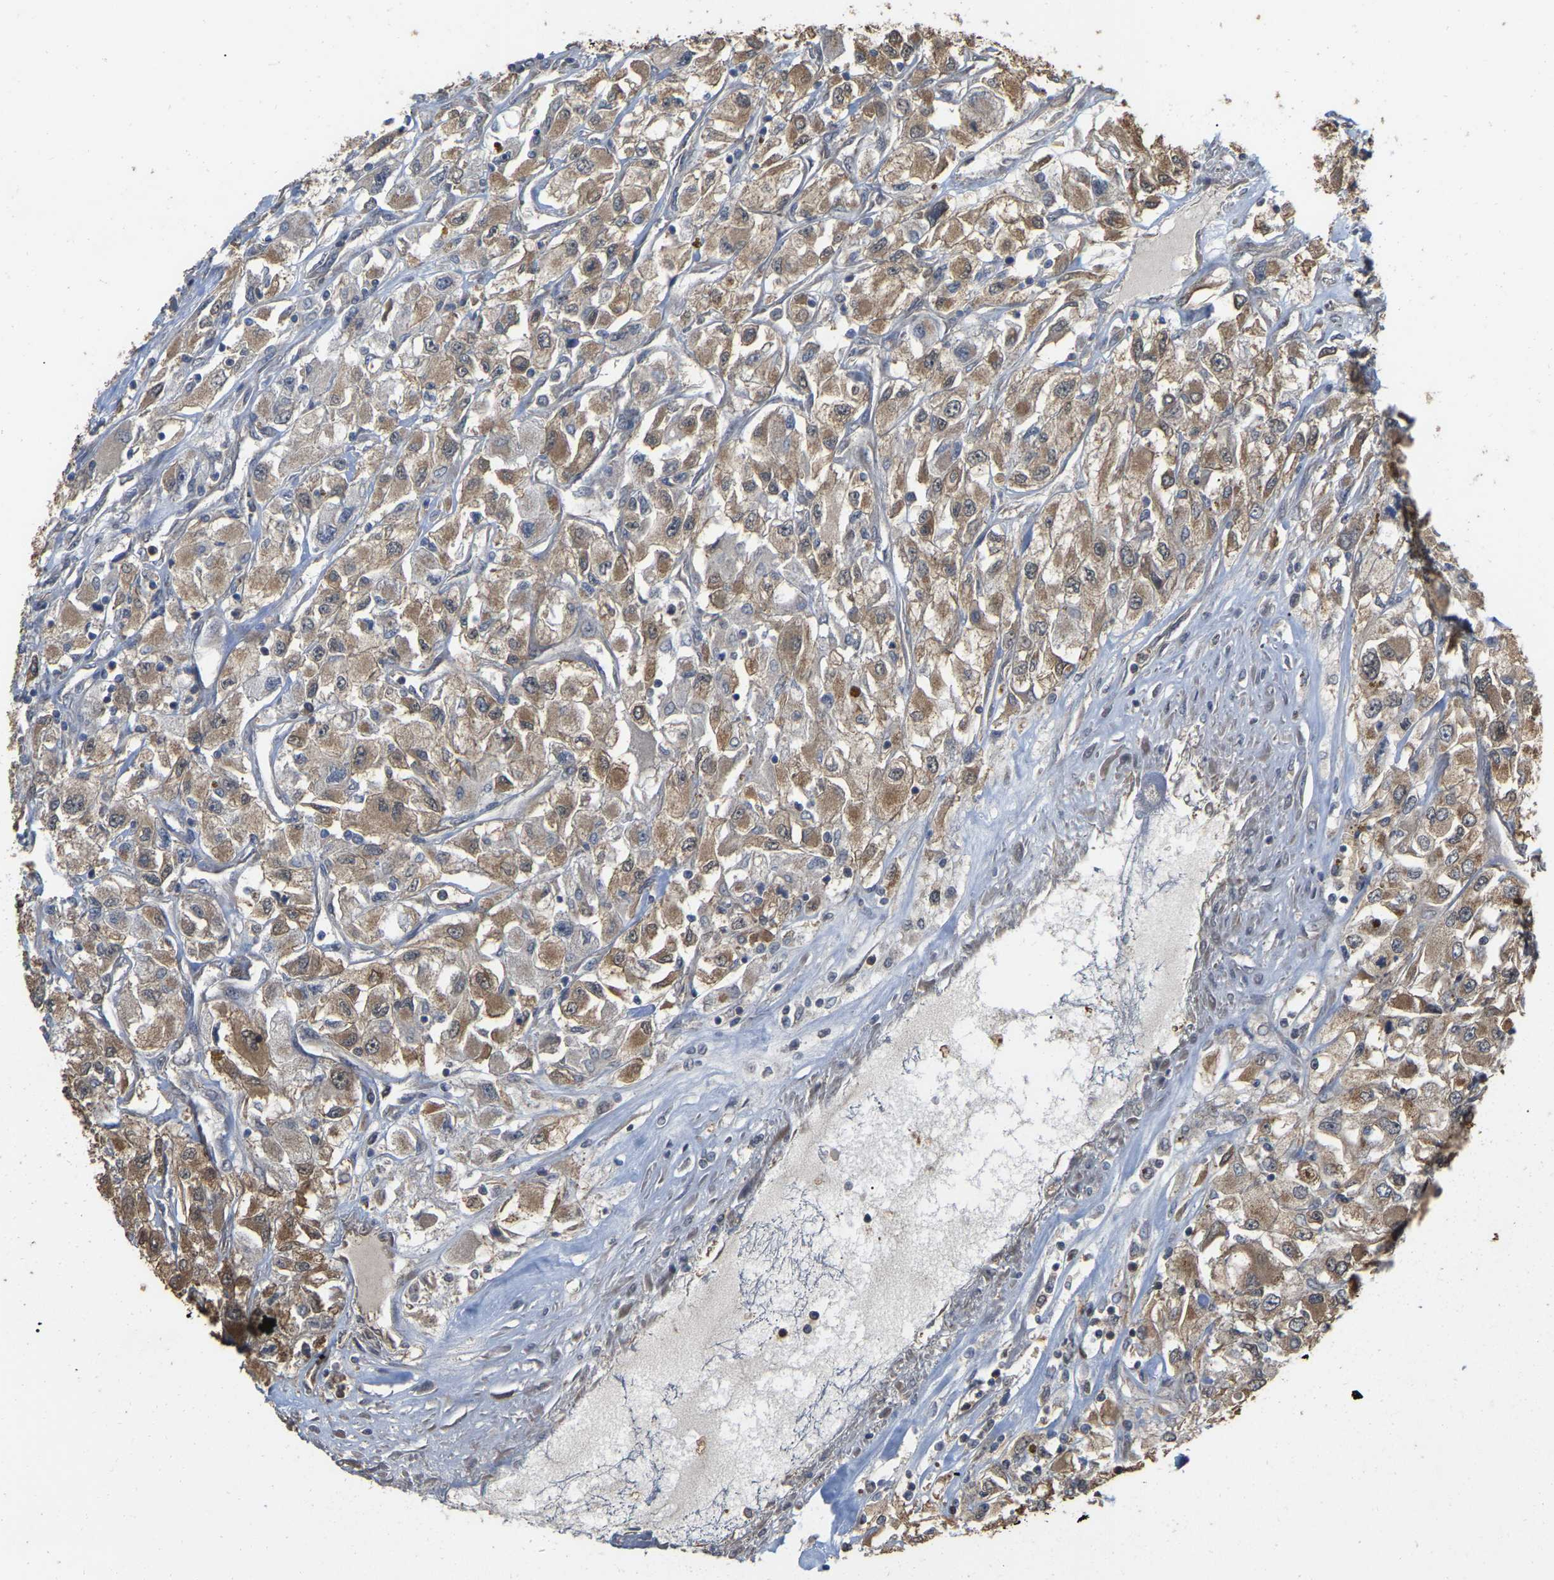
{"staining": {"intensity": "moderate", "quantity": ">75%", "location": "cytoplasmic/membranous"}, "tissue": "renal cancer", "cell_type": "Tumor cells", "image_type": "cancer", "snomed": [{"axis": "morphology", "description": "Adenocarcinoma, NOS"}, {"axis": "topography", "description": "Kidney"}], "caption": "Renal adenocarcinoma stained with a protein marker exhibits moderate staining in tumor cells.", "gene": "FAM219A", "patient": {"sex": "female", "age": 52}}